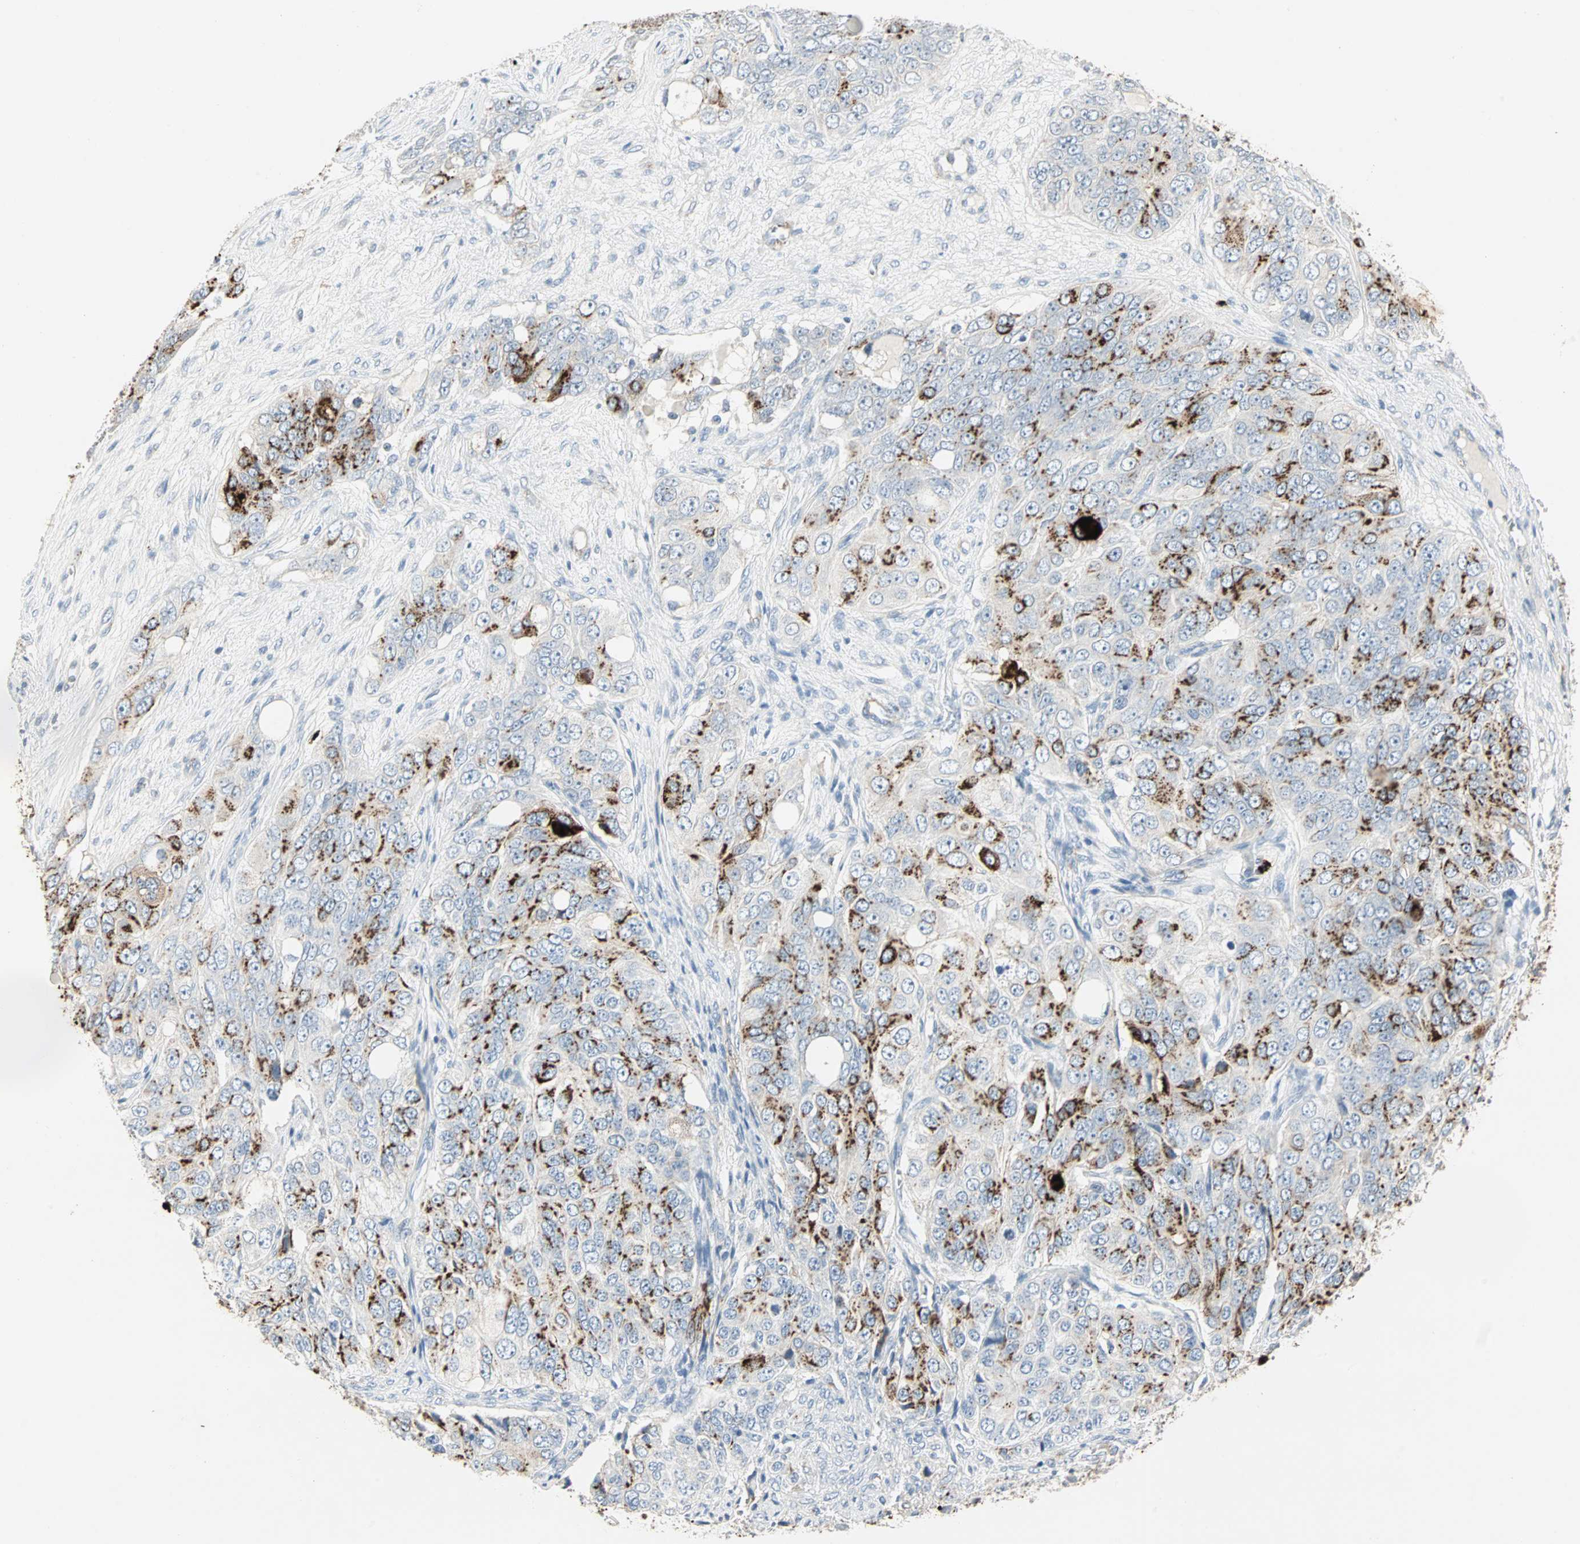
{"staining": {"intensity": "strong", "quantity": "25%-75%", "location": "cytoplasmic/membranous"}, "tissue": "ovarian cancer", "cell_type": "Tumor cells", "image_type": "cancer", "snomed": [{"axis": "morphology", "description": "Carcinoma, endometroid"}, {"axis": "topography", "description": "Ovary"}], "caption": "The image exhibits staining of ovarian cancer, revealing strong cytoplasmic/membranous protein expression (brown color) within tumor cells.", "gene": "CEACAM6", "patient": {"sex": "female", "age": 51}}